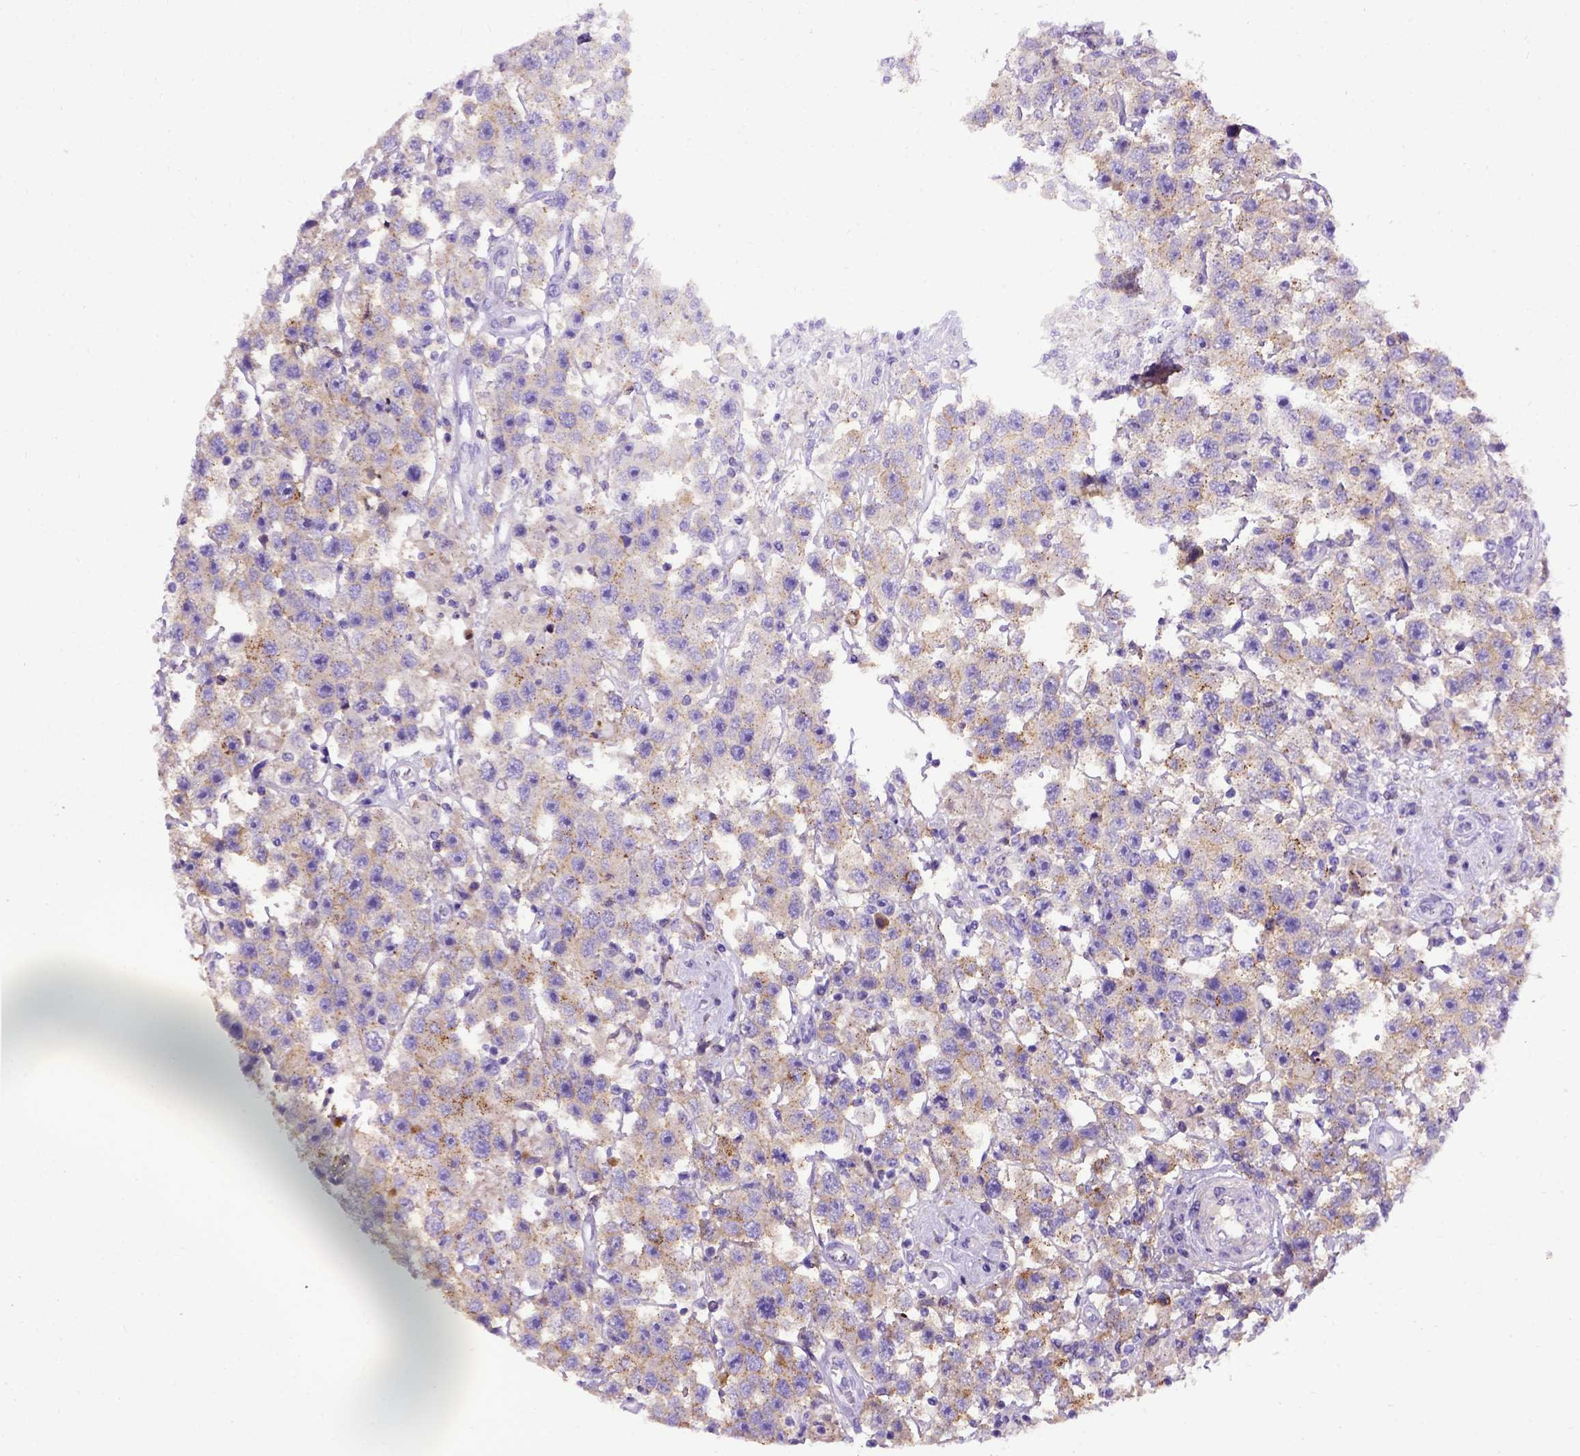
{"staining": {"intensity": "weak", "quantity": "<25%", "location": "cytoplasmic/membranous"}, "tissue": "testis cancer", "cell_type": "Tumor cells", "image_type": "cancer", "snomed": [{"axis": "morphology", "description": "Seminoma, NOS"}, {"axis": "topography", "description": "Testis"}], "caption": "Testis cancer was stained to show a protein in brown. There is no significant staining in tumor cells.", "gene": "ADAM12", "patient": {"sex": "male", "age": 45}}